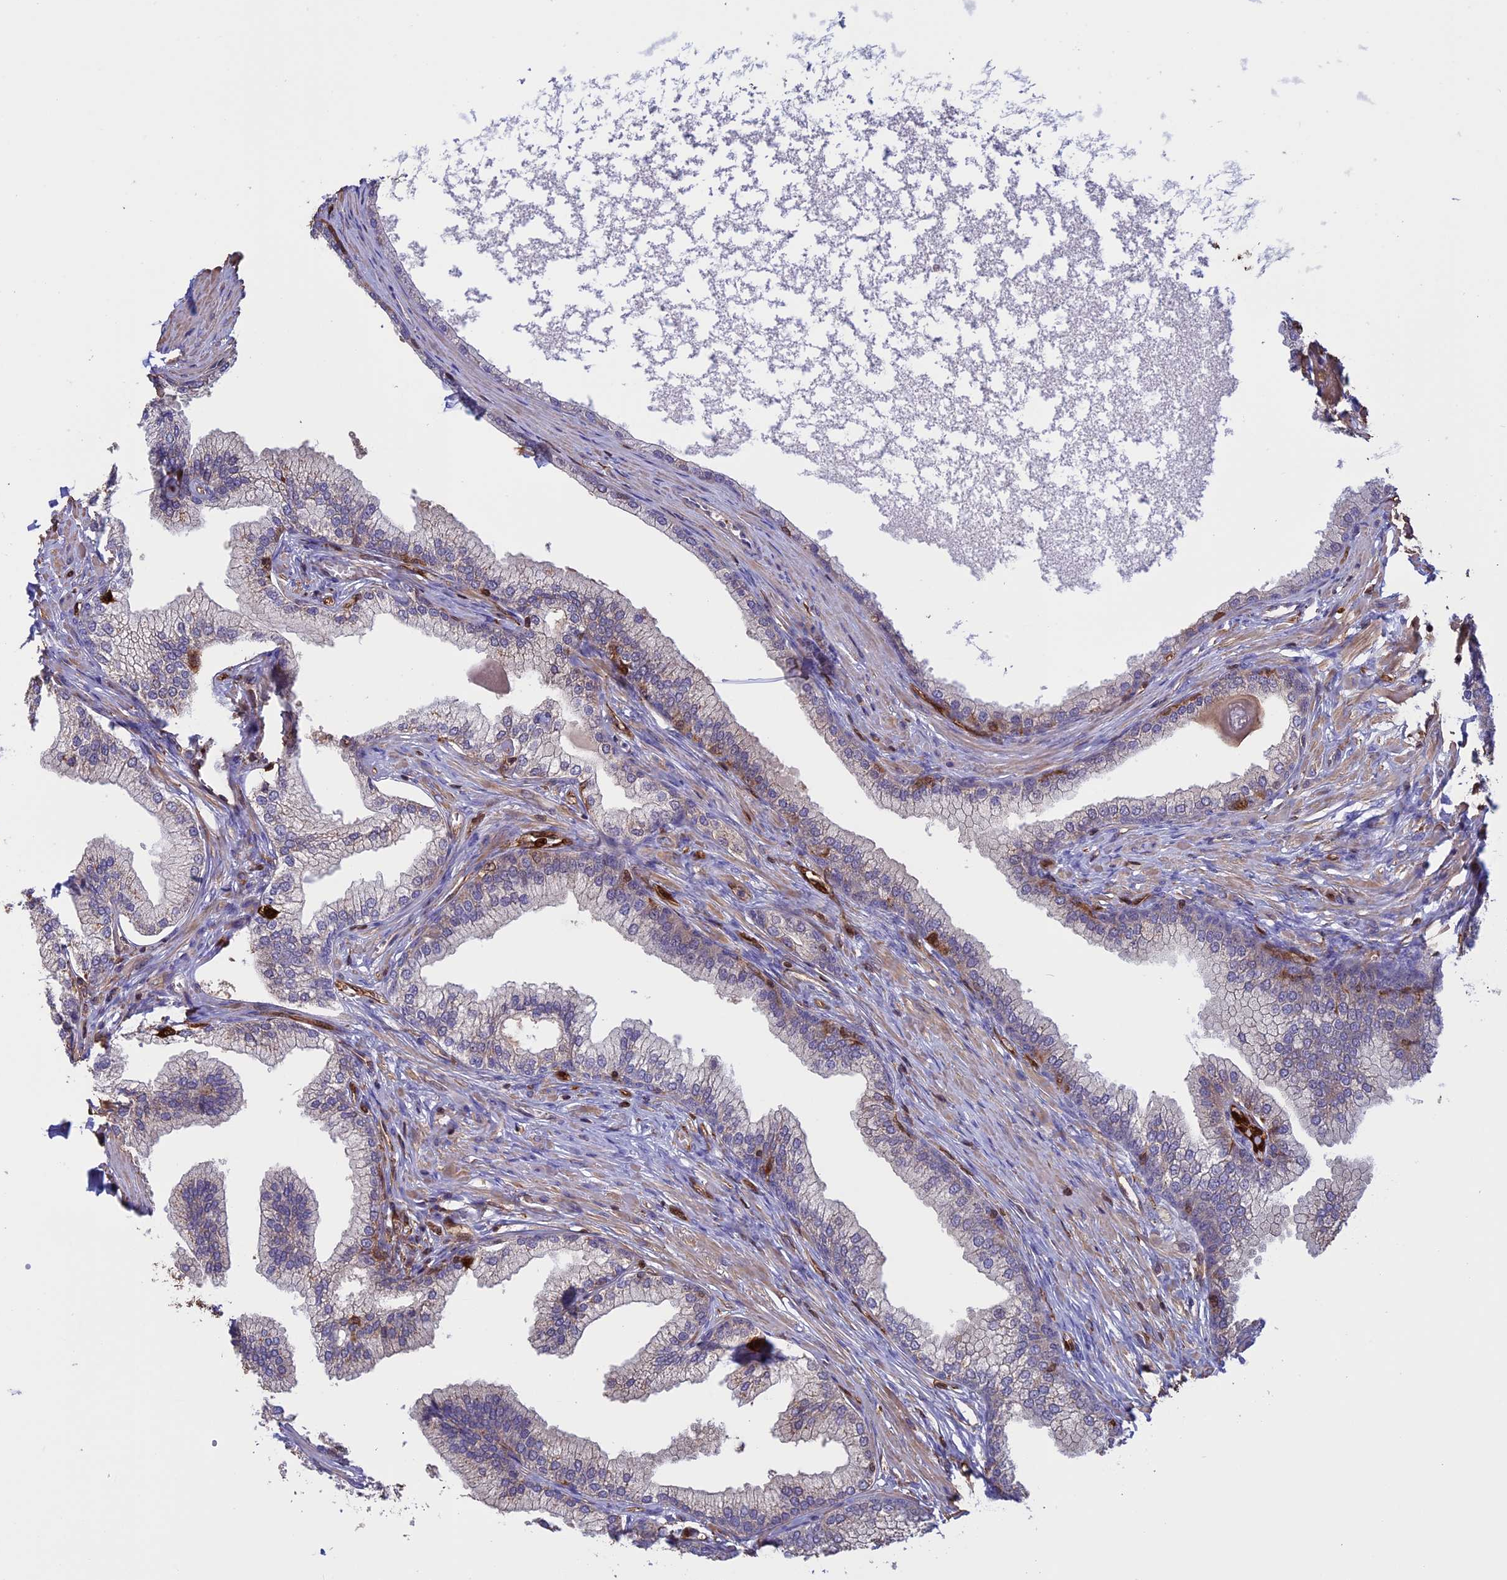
{"staining": {"intensity": "weak", "quantity": "25%-75%", "location": "cytoplasmic/membranous"}, "tissue": "prostate", "cell_type": "Glandular cells", "image_type": "normal", "snomed": [{"axis": "morphology", "description": "Normal tissue, NOS"}, {"axis": "morphology", "description": "Urothelial carcinoma, Low grade"}, {"axis": "topography", "description": "Urinary bladder"}, {"axis": "topography", "description": "Prostate"}], "caption": "Benign prostate exhibits weak cytoplasmic/membranous expression in approximately 25%-75% of glandular cells, visualized by immunohistochemistry. (IHC, brightfield microscopy, high magnification).", "gene": "ARHGAP18", "patient": {"sex": "male", "age": 60}}